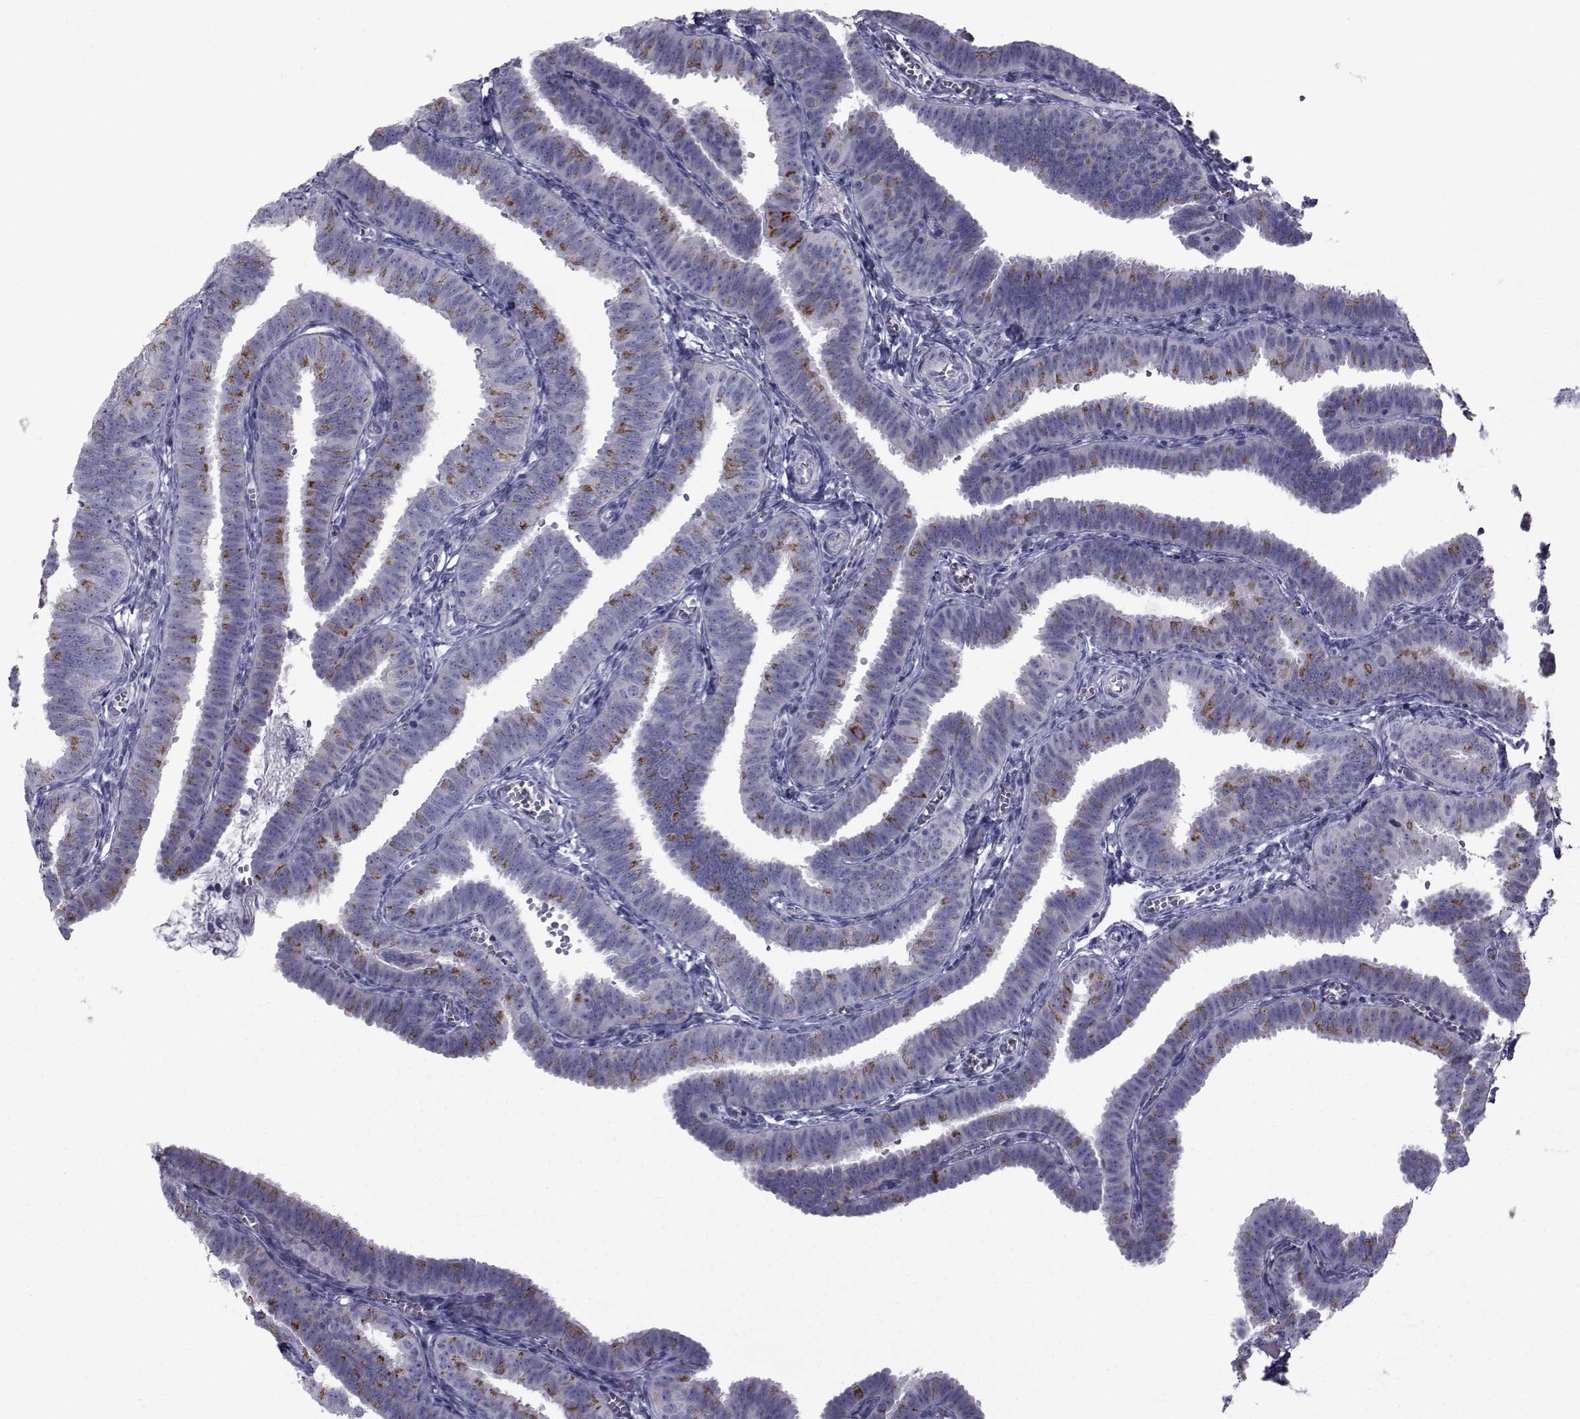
{"staining": {"intensity": "strong", "quantity": "<25%", "location": "cytoplasmic/membranous"}, "tissue": "fallopian tube", "cell_type": "Glandular cells", "image_type": "normal", "snomed": [{"axis": "morphology", "description": "Normal tissue, NOS"}, {"axis": "topography", "description": "Fallopian tube"}], "caption": "A high-resolution image shows immunohistochemistry staining of normal fallopian tube, which demonstrates strong cytoplasmic/membranous positivity in approximately <25% of glandular cells. The protein of interest is shown in brown color, while the nuclei are stained blue.", "gene": "FDXR", "patient": {"sex": "female", "age": 25}}